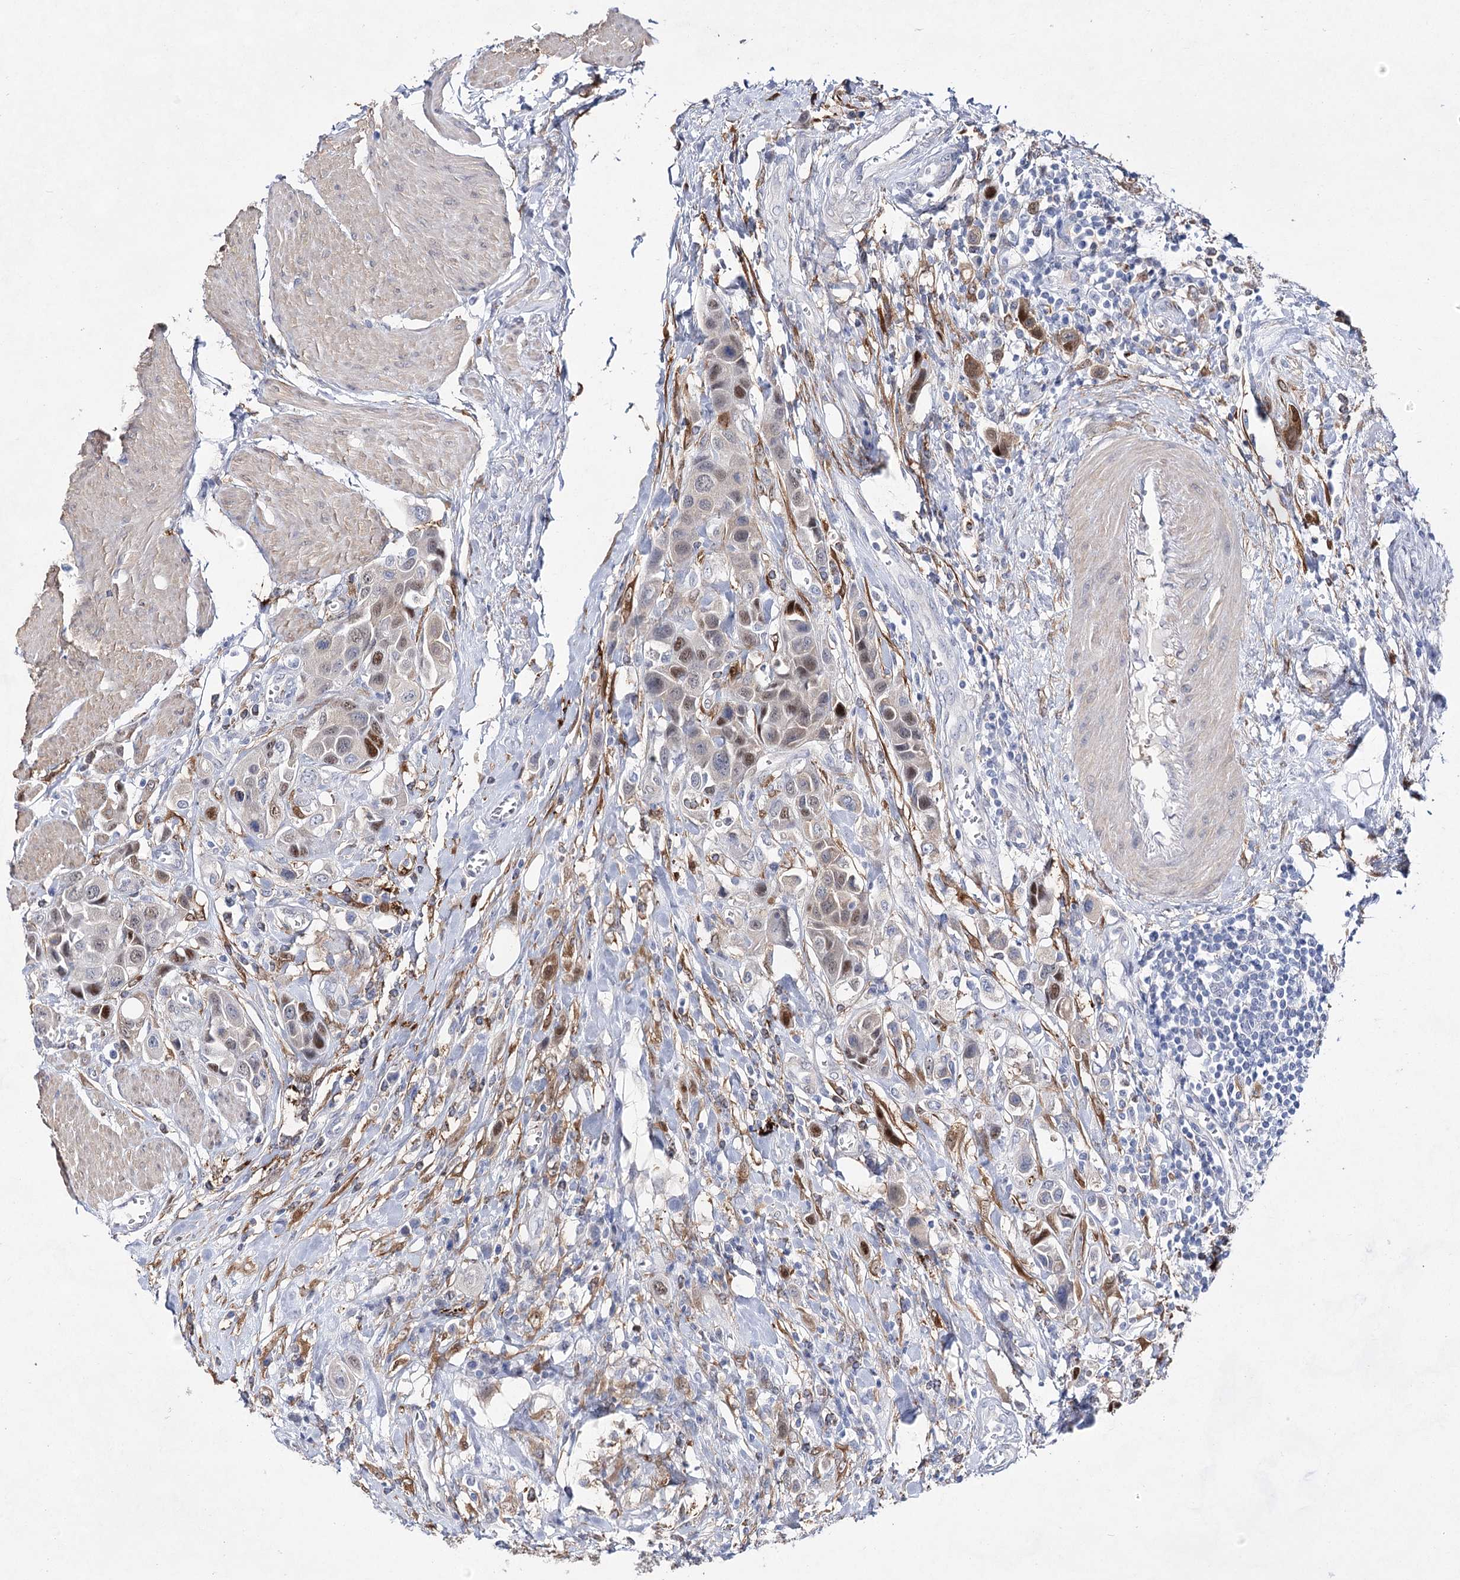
{"staining": {"intensity": "moderate", "quantity": "25%-75%", "location": "nuclear"}, "tissue": "urothelial cancer", "cell_type": "Tumor cells", "image_type": "cancer", "snomed": [{"axis": "morphology", "description": "Urothelial carcinoma, High grade"}, {"axis": "topography", "description": "Urinary bladder"}], "caption": "Moderate nuclear expression is appreciated in approximately 25%-75% of tumor cells in urothelial cancer. The staining is performed using DAB (3,3'-diaminobenzidine) brown chromogen to label protein expression. The nuclei are counter-stained blue using hematoxylin.", "gene": "UGDH", "patient": {"sex": "male", "age": 50}}